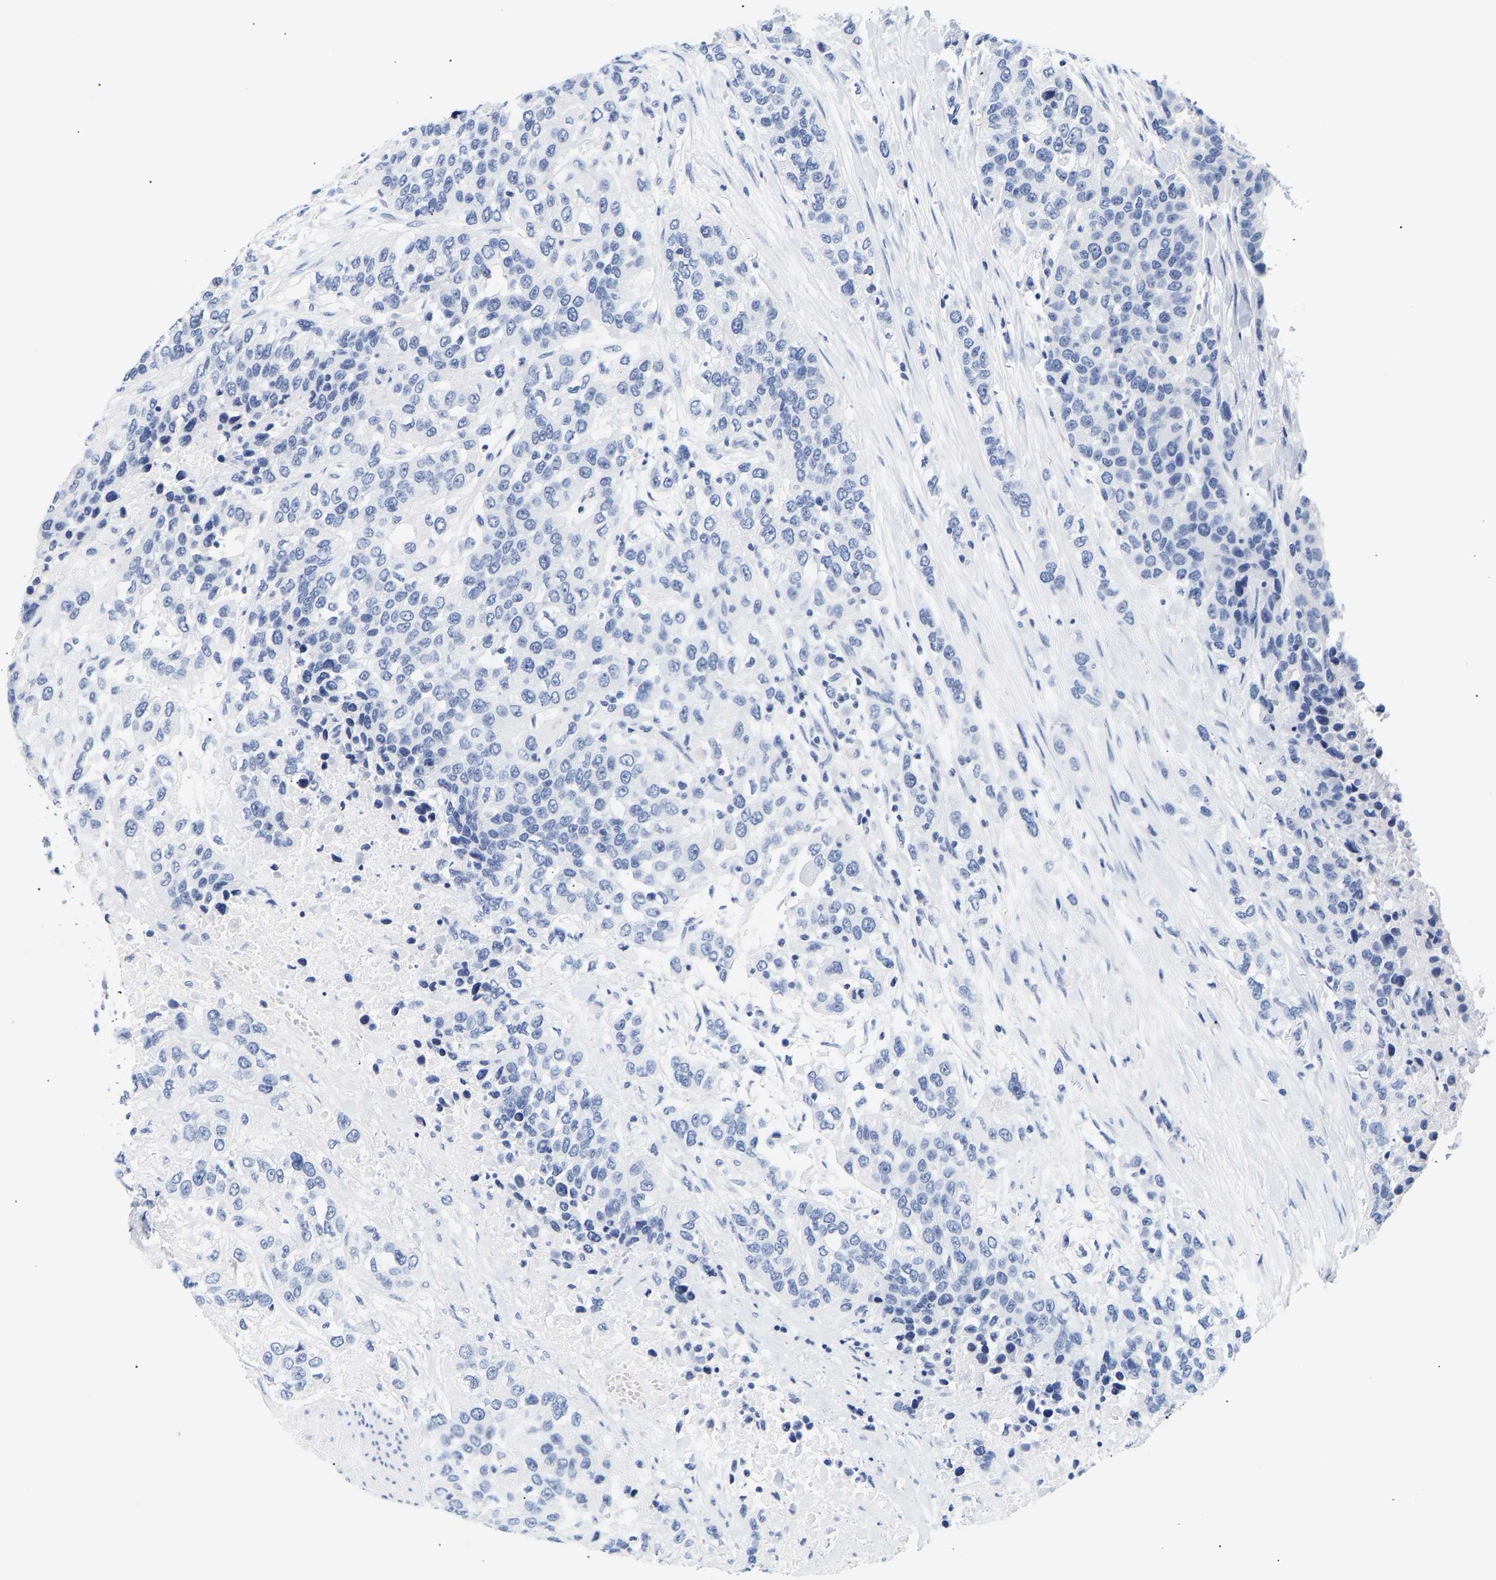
{"staining": {"intensity": "negative", "quantity": "none", "location": "none"}, "tissue": "urothelial cancer", "cell_type": "Tumor cells", "image_type": "cancer", "snomed": [{"axis": "morphology", "description": "Urothelial carcinoma, High grade"}, {"axis": "topography", "description": "Urinary bladder"}], "caption": "Micrograph shows no significant protein positivity in tumor cells of urothelial cancer.", "gene": "SPINK2", "patient": {"sex": "female", "age": 80}}